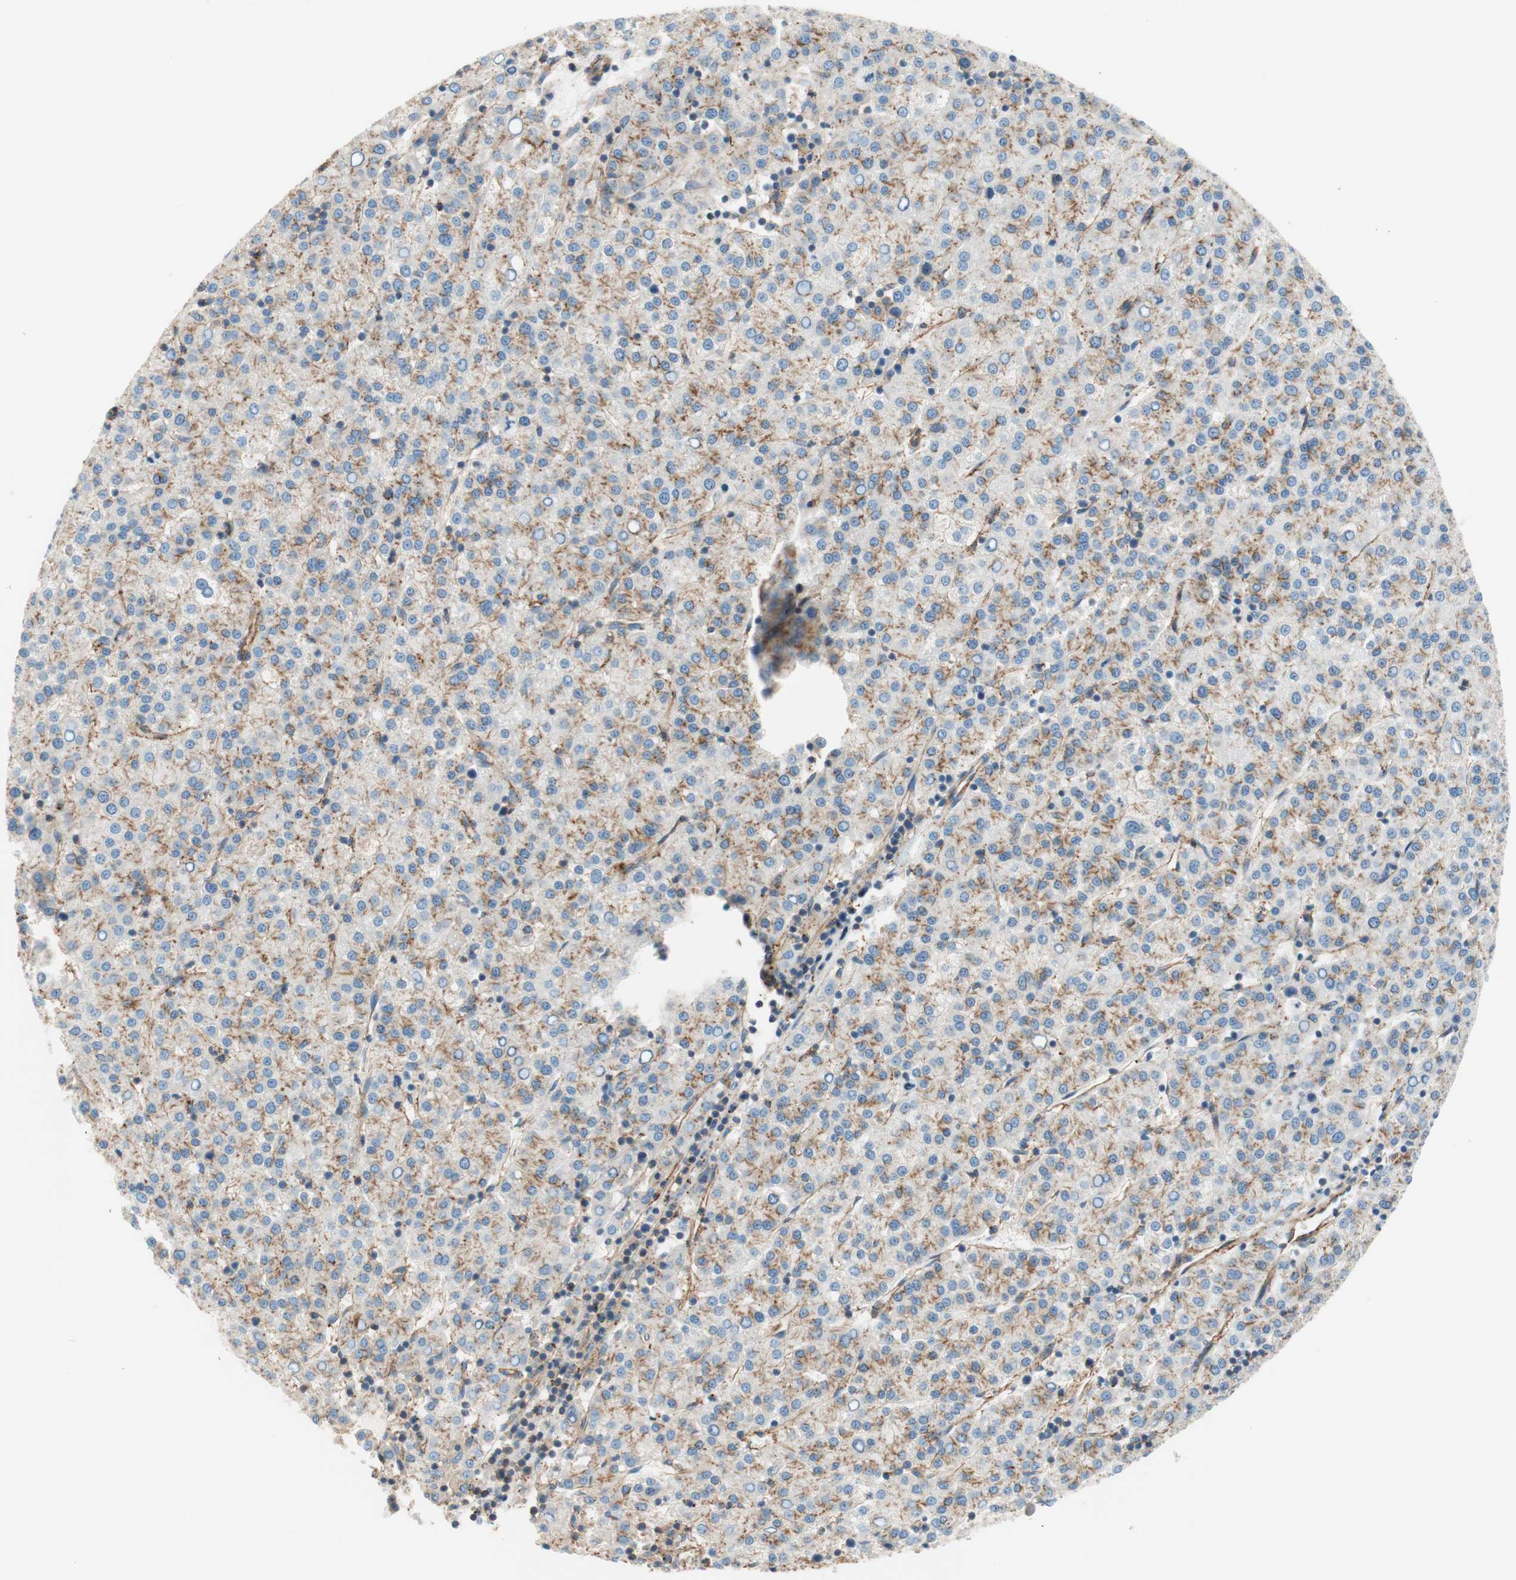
{"staining": {"intensity": "moderate", "quantity": "25%-75%", "location": "cytoplasmic/membranous"}, "tissue": "liver cancer", "cell_type": "Tumor cells", "image_type": "cancer", "snomed": [{"axis": "morphology", "description": "Carcinoma, Hepatocellular, NOS"}, {"axis": "topography", "description": "Liver"}], "caption": "A medium amount of moderate cytoplasmic/membranous expression is identified in approximately 25%-75% of tumor cells in liver cancer (hepatocellular carcinoma) tissue. (DAB = brown stain, brightfield microscopy at high magnification).", "gene": "VPS26A", "patient": {"sex": "female", "age": 58}}